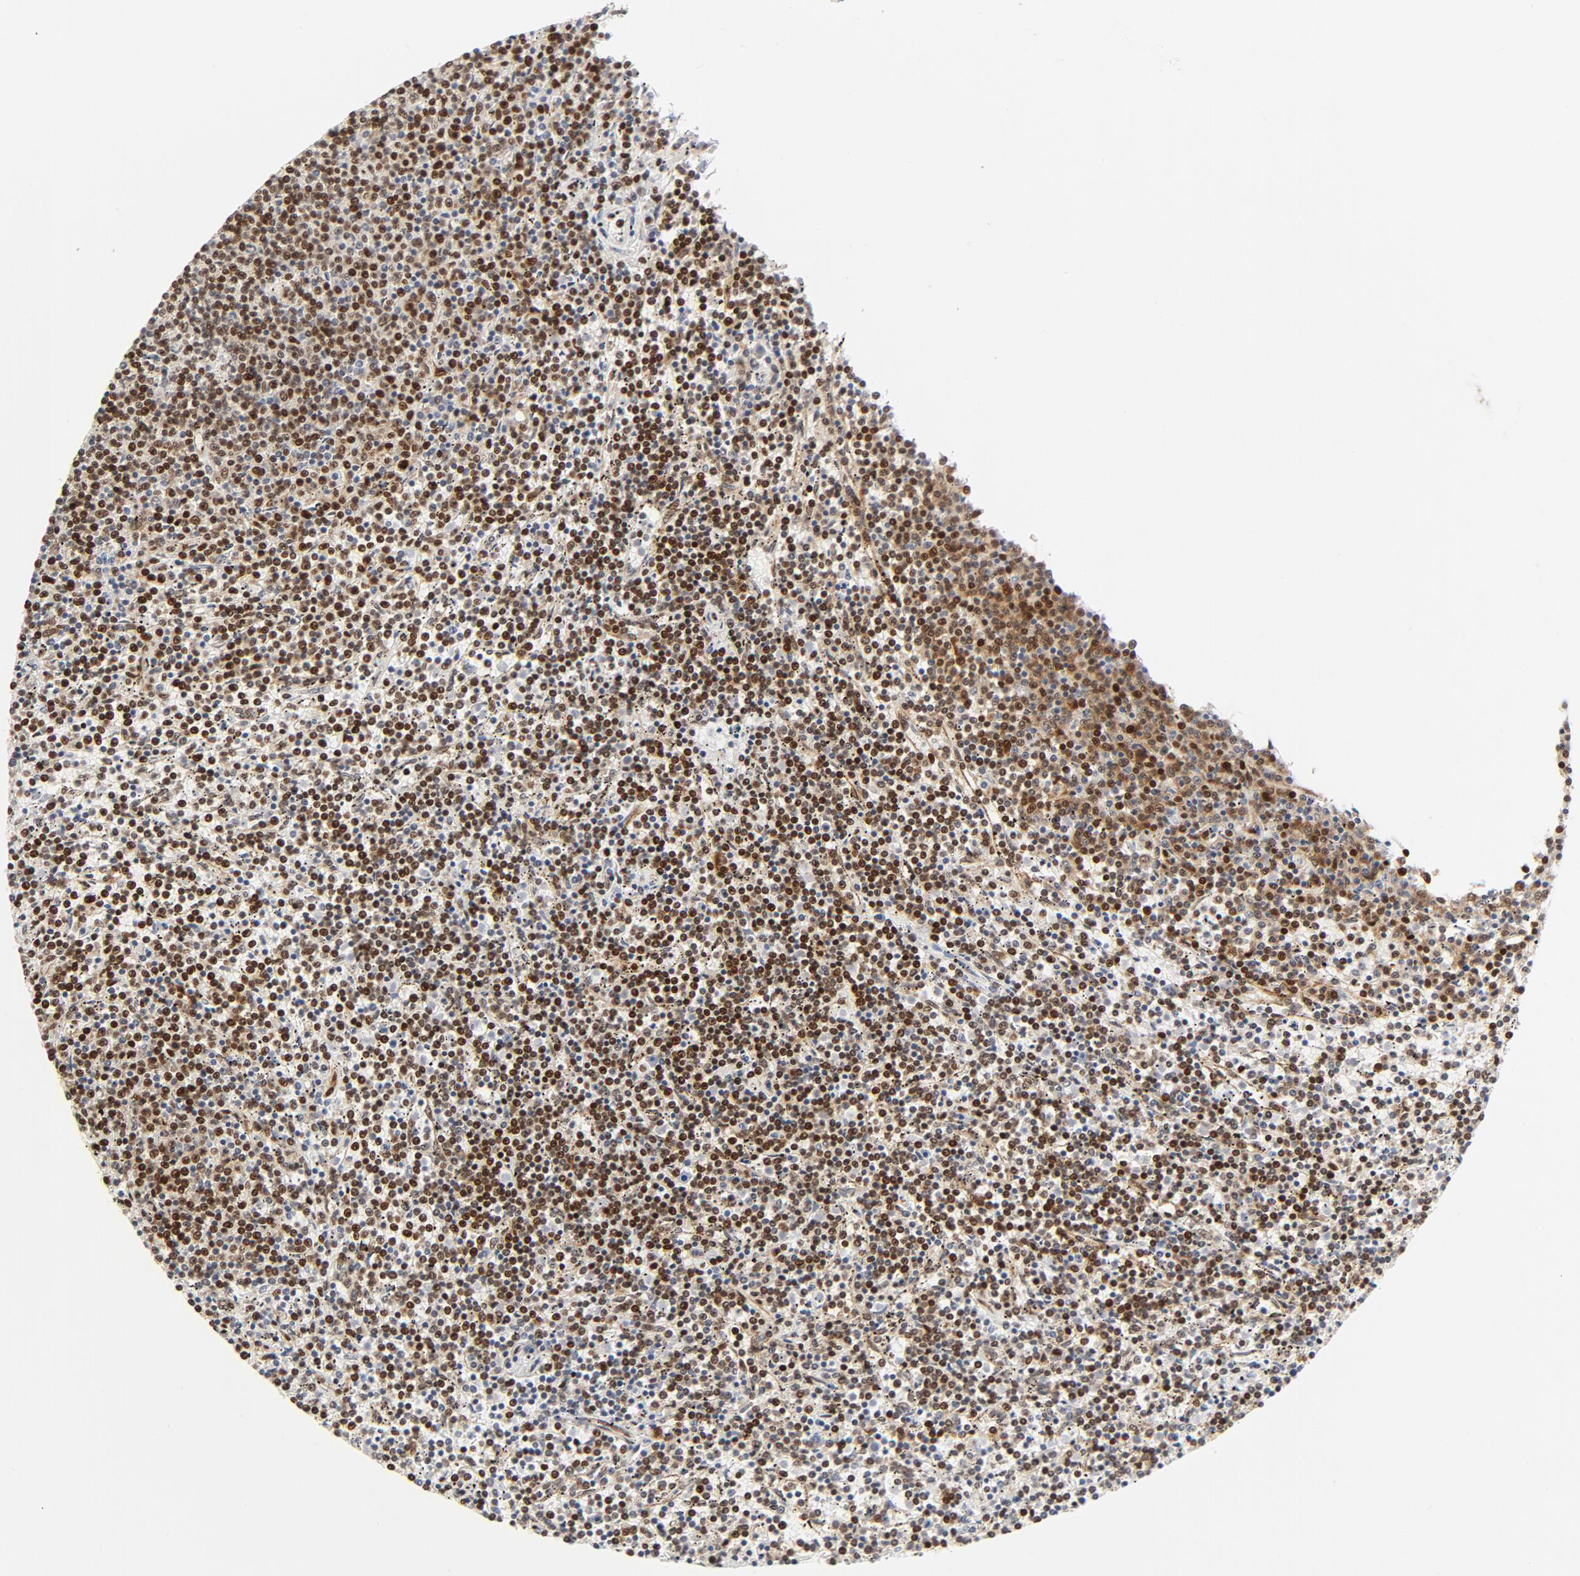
{"staining": {"intensity": "moderate", "quantity": "25%-75%", "location": "nuclear"}, "tissue": "lymphoma", "cell_type": "Tumor cells", "image_type": "cancer", "snomed": [{"axis": "morphology", "description": "Malignant lymphoma, non-Hodgkin's type, Low grade"}, {"axis": "topography", "description": "Spleen"}], "caption": "A brown stain highlights moderate nuclear positivity of a protein in human lymphoma tumor cells. (Stains: DAB in brown, nuclei in blue, Microscopy: brightfield microscopy at high magnification).", "gene": "MEF2A", "patient": {"sex": "female", "age": 50}}